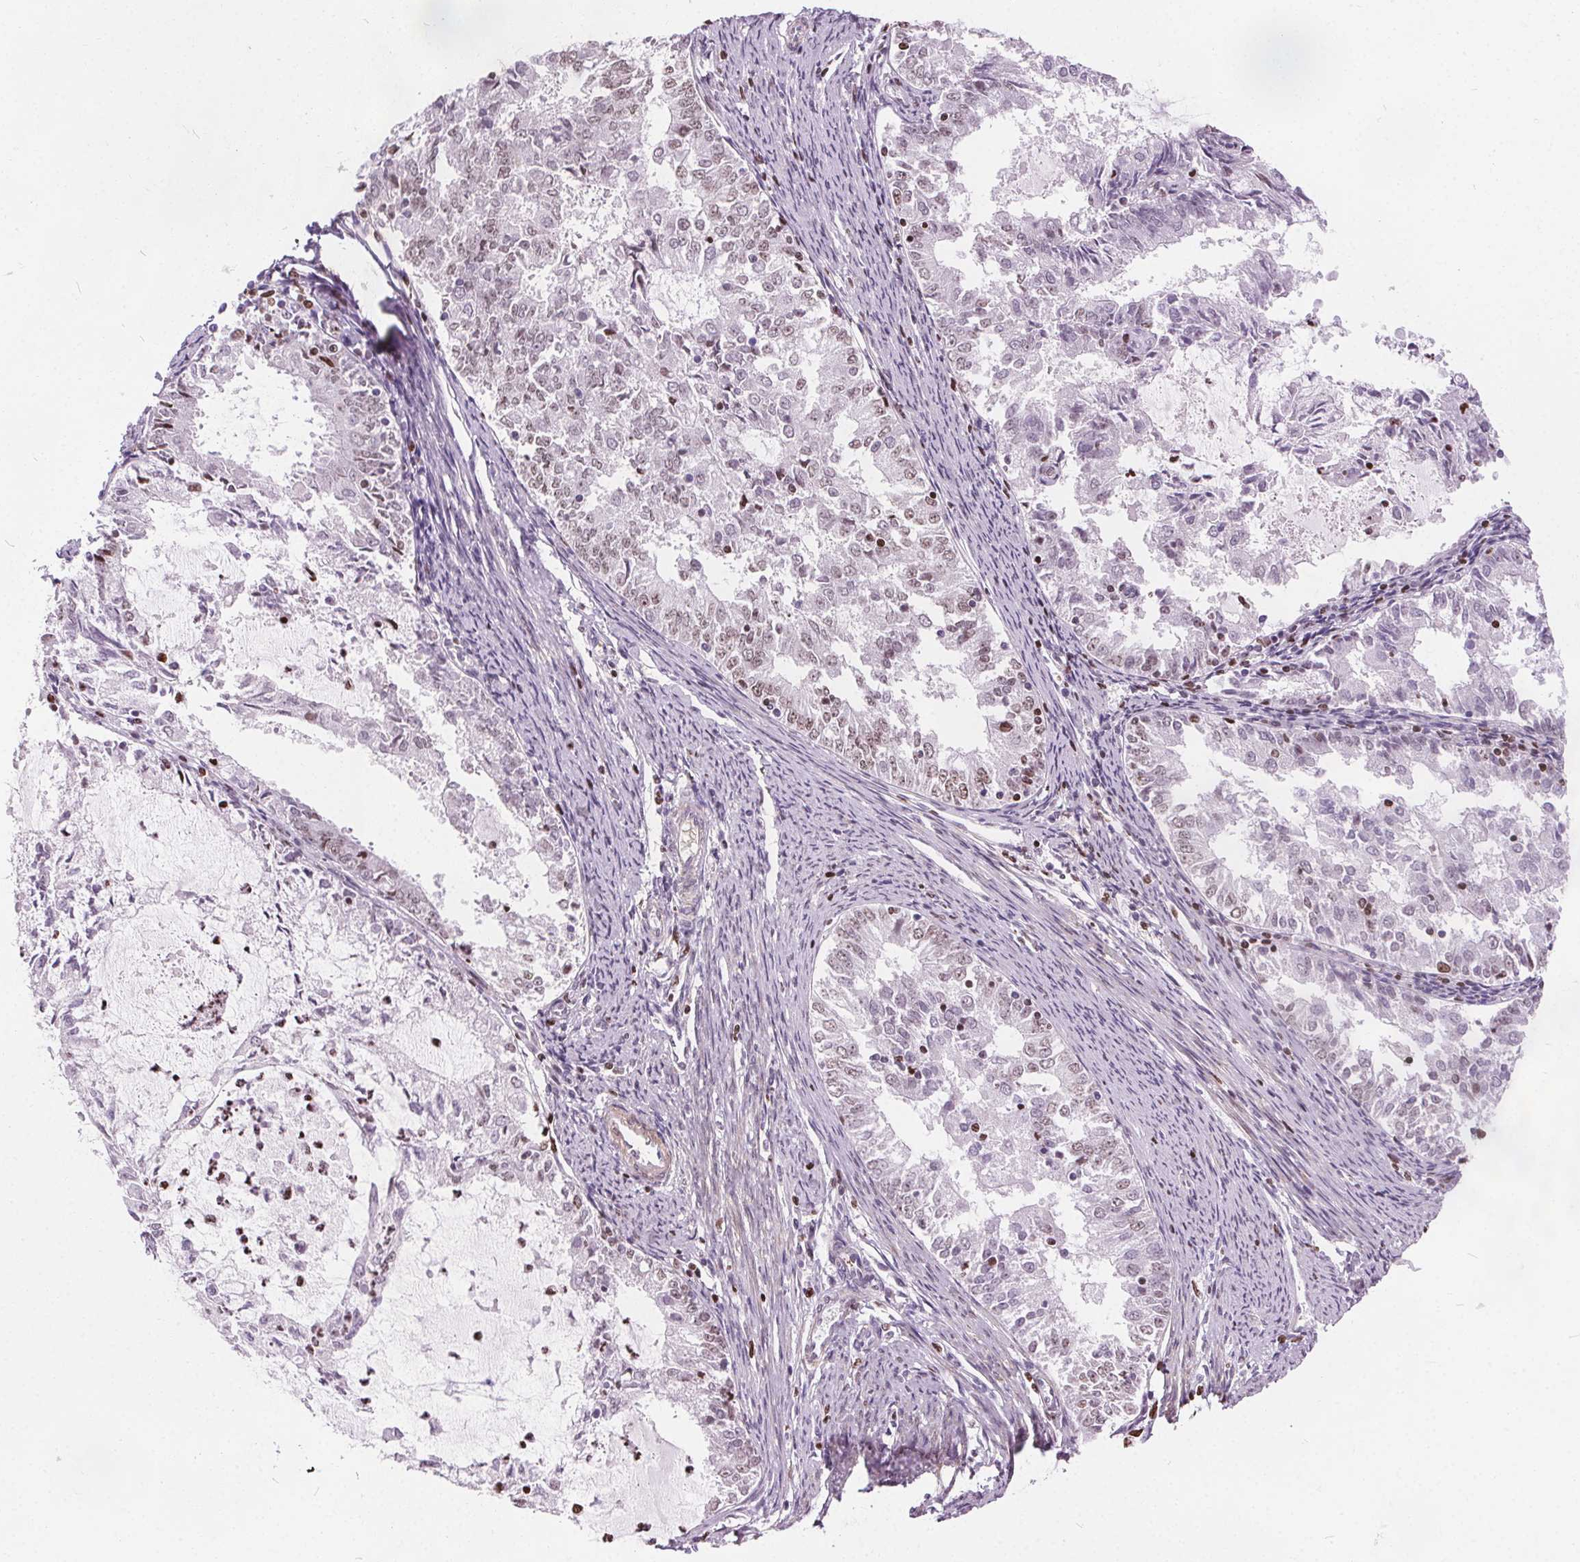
{"staining": {"intensity": "weak", "quantity": "<25%", "location": "nuclear"}, "tissue": "endometrial cancer", "cell_type": "Tumor cells", "image_type": "cancer", "snomed": [{"axis": "morphology", "description": "Adenocarcinoma, NOS"}, {"axis": "topography", "description": "Endometrium"}], "caption": "Endometrial cancer (adenocarcinoma) was stained to show a protein in brown. There is no significant positivity in tumor cells.", "gene": "ISLR2", "patient": {"sex": "female", "age": 57}}